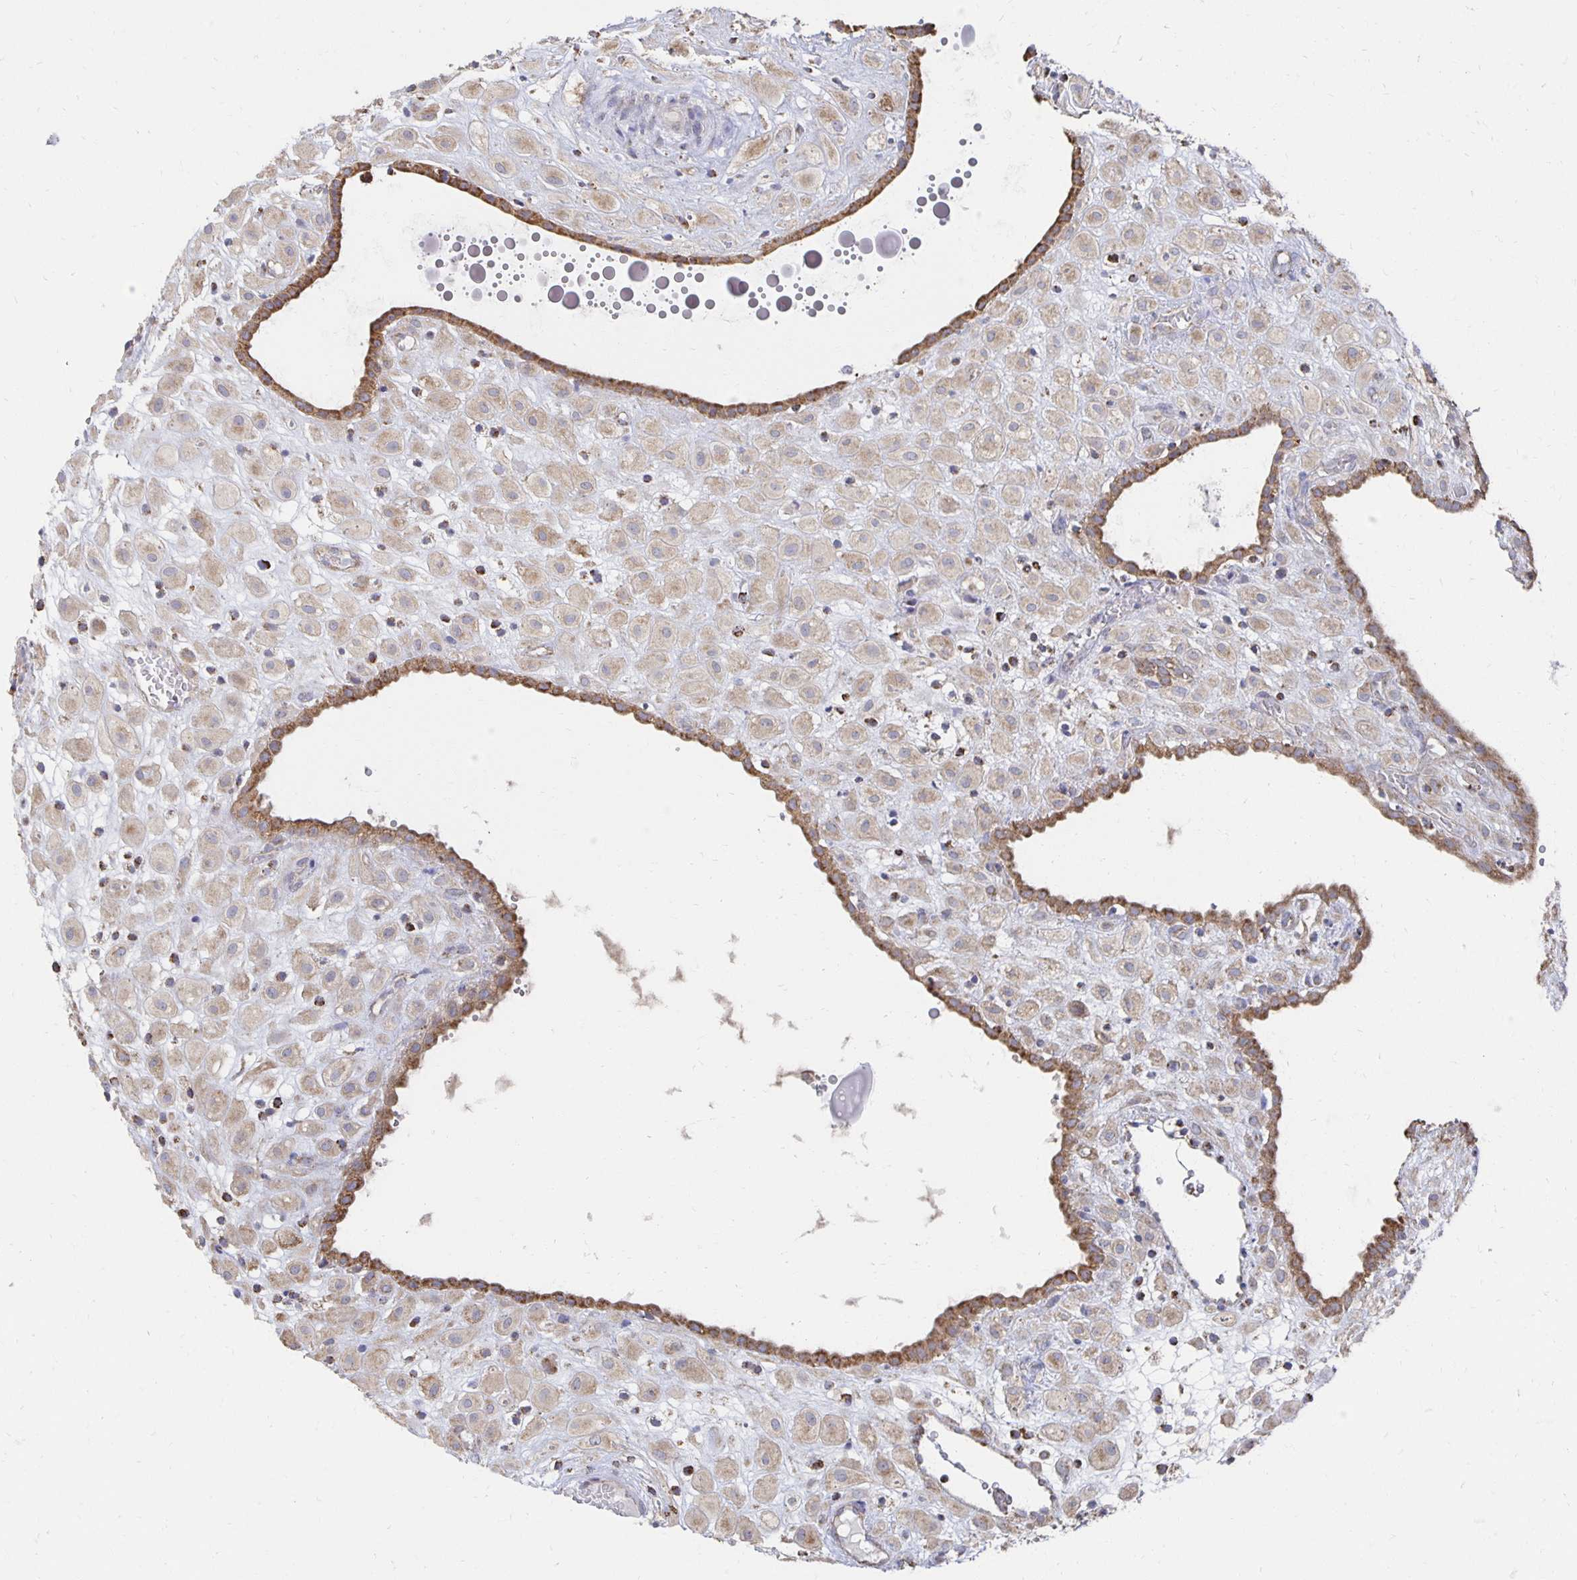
{"staining": {"intensity": "weak", "quantity": ">75%", "location": "cytoplasmic/membranous"}, "tissue": "placenta", "cell_type": "Decidual cells", "image_type": "normal", "snomed": [{"axis": "morphology", "description": "Normal tissue, NOS"}, {"axis": "topography", "description": "Placenta"}], "caption": "Placenta stained with IHC demonstrates weak cytoplasmic/membranous expression in about >75% of decidual cells.", "gene": "NKX2", "patient": {"sex": "female", "age": 24}}